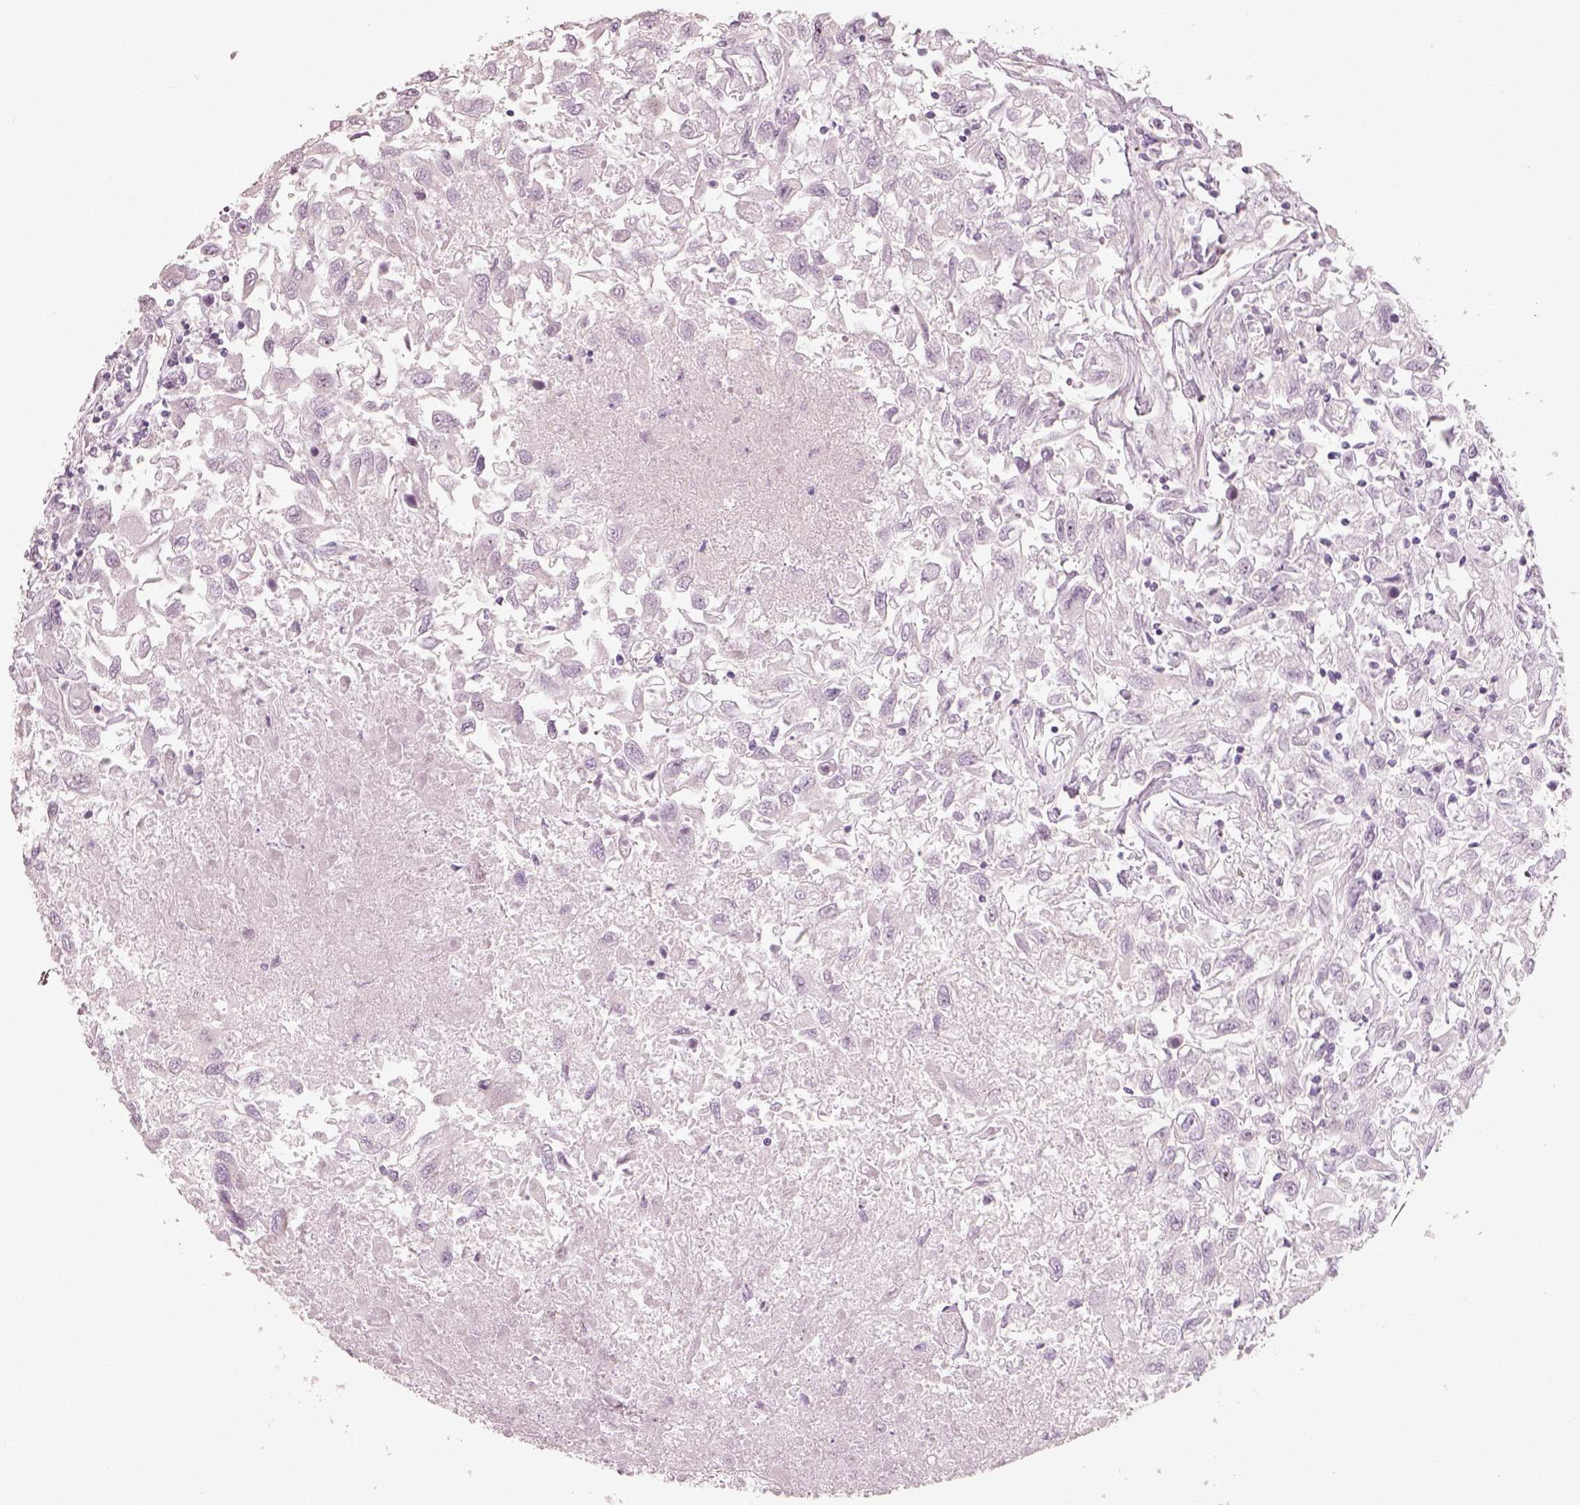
{"staining": {"intensity": "negative", "quantity": "none", "location": "none"}, "tissue": "renal cancer", "cell_type": "Tumor cells", "image_type": "cancer", "snomed": [{"axis": "morphology", "description": "Adenocarcinoma, NOS"}, {"axis": "topography", "description": "Kidney"}], "caption": "IHC of adenocarcinoma (renal) shows no staining in tumor cells.", "gene": "CDS1", "patient": {"sex": "female", "age": 76}}